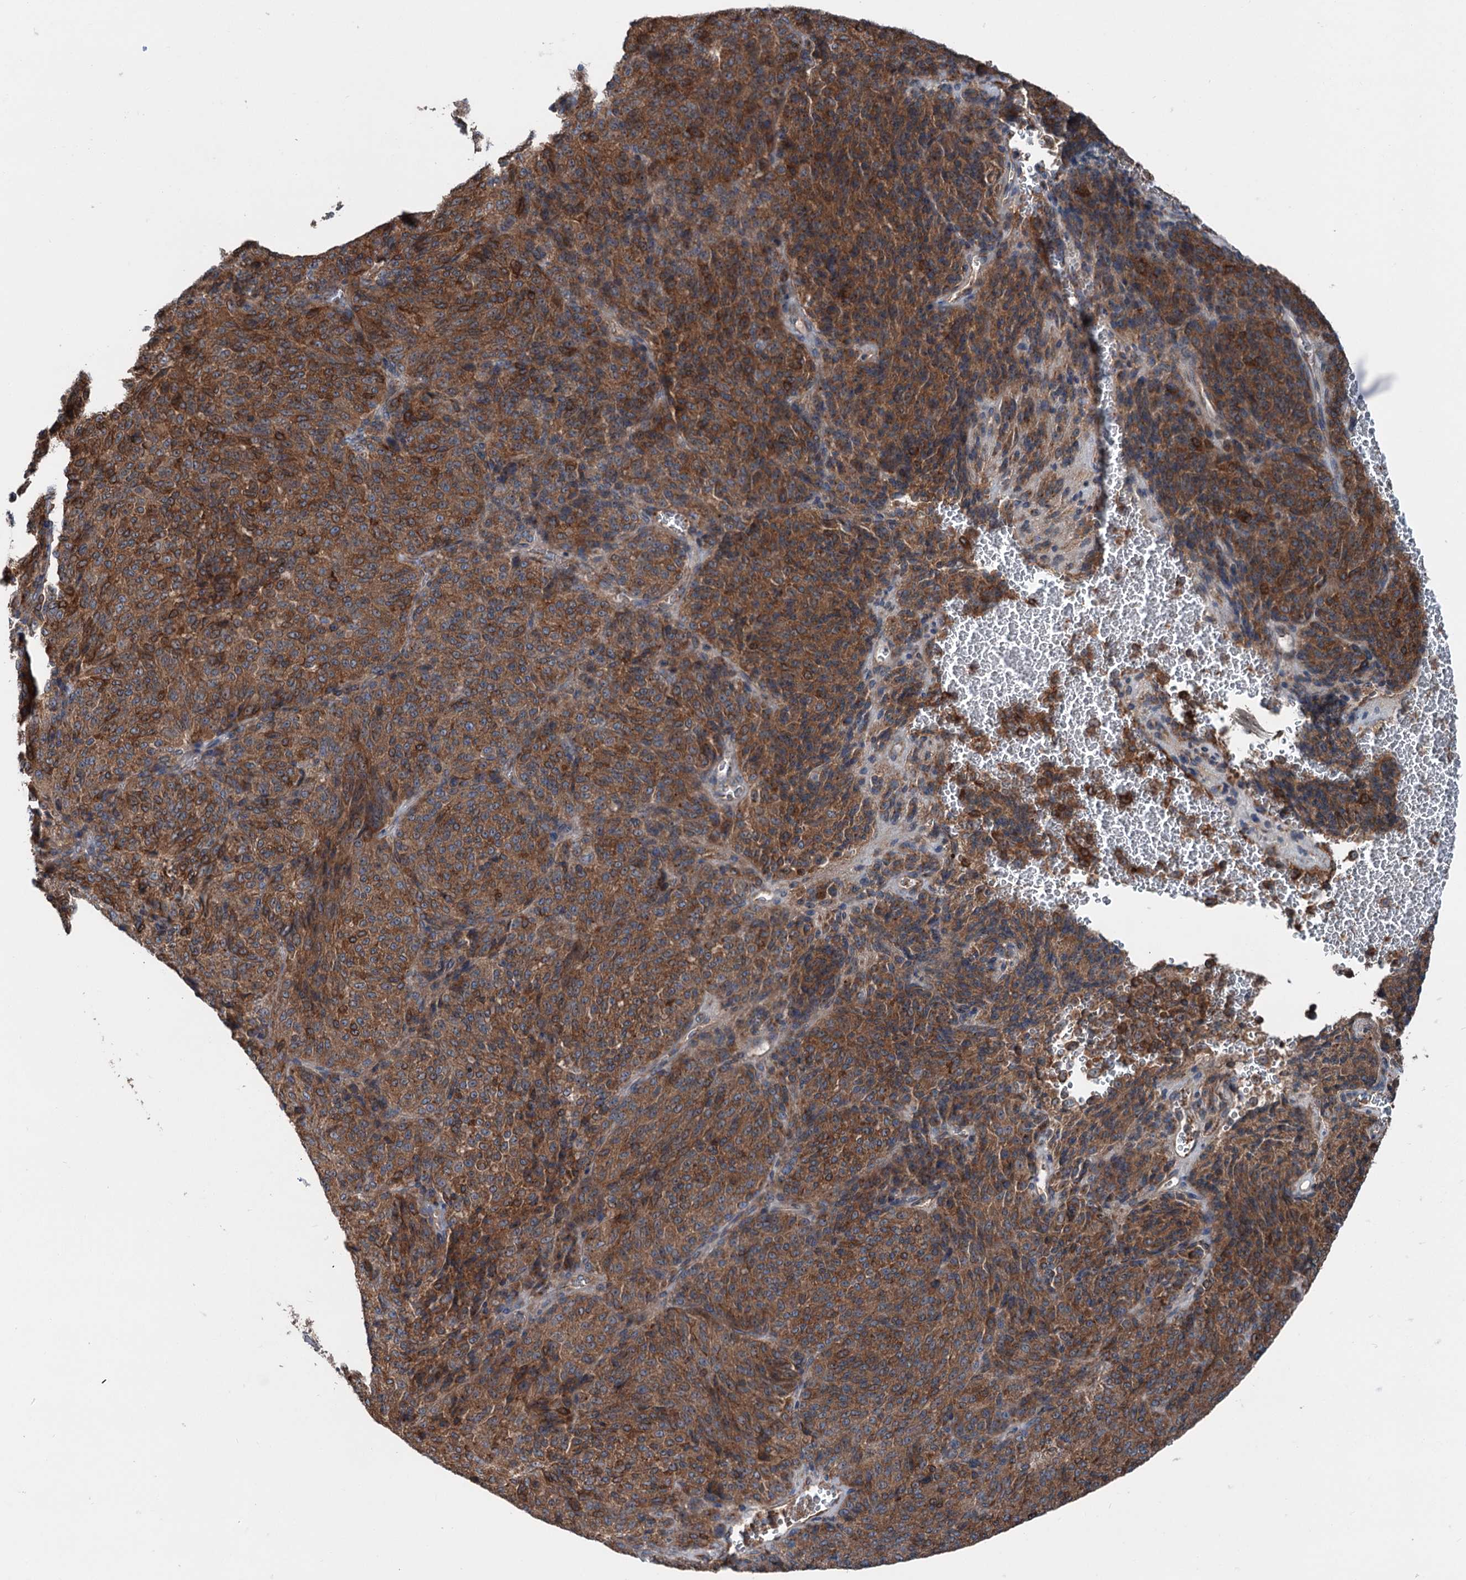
{"staining": {"intensity": "moderate", "quantity": ">75%", "location": "cytoplasmic/membranous"}, "tissue": "melanoma", "cell_type": "Tumor cells", "image_type": "cancer", "snomed": [{"axis": "morphology", "description": "Malignant melanoma, Metastatic site"}, {"axis": "topography", "description": "Brain"}], "caption": "Malignant melanoma (metastatic site) stained with a protein marker exhibits moderate staining in tumor cells.", "gene": "CALCOCO1", "patient": {"sex": "female", "age": 56}}